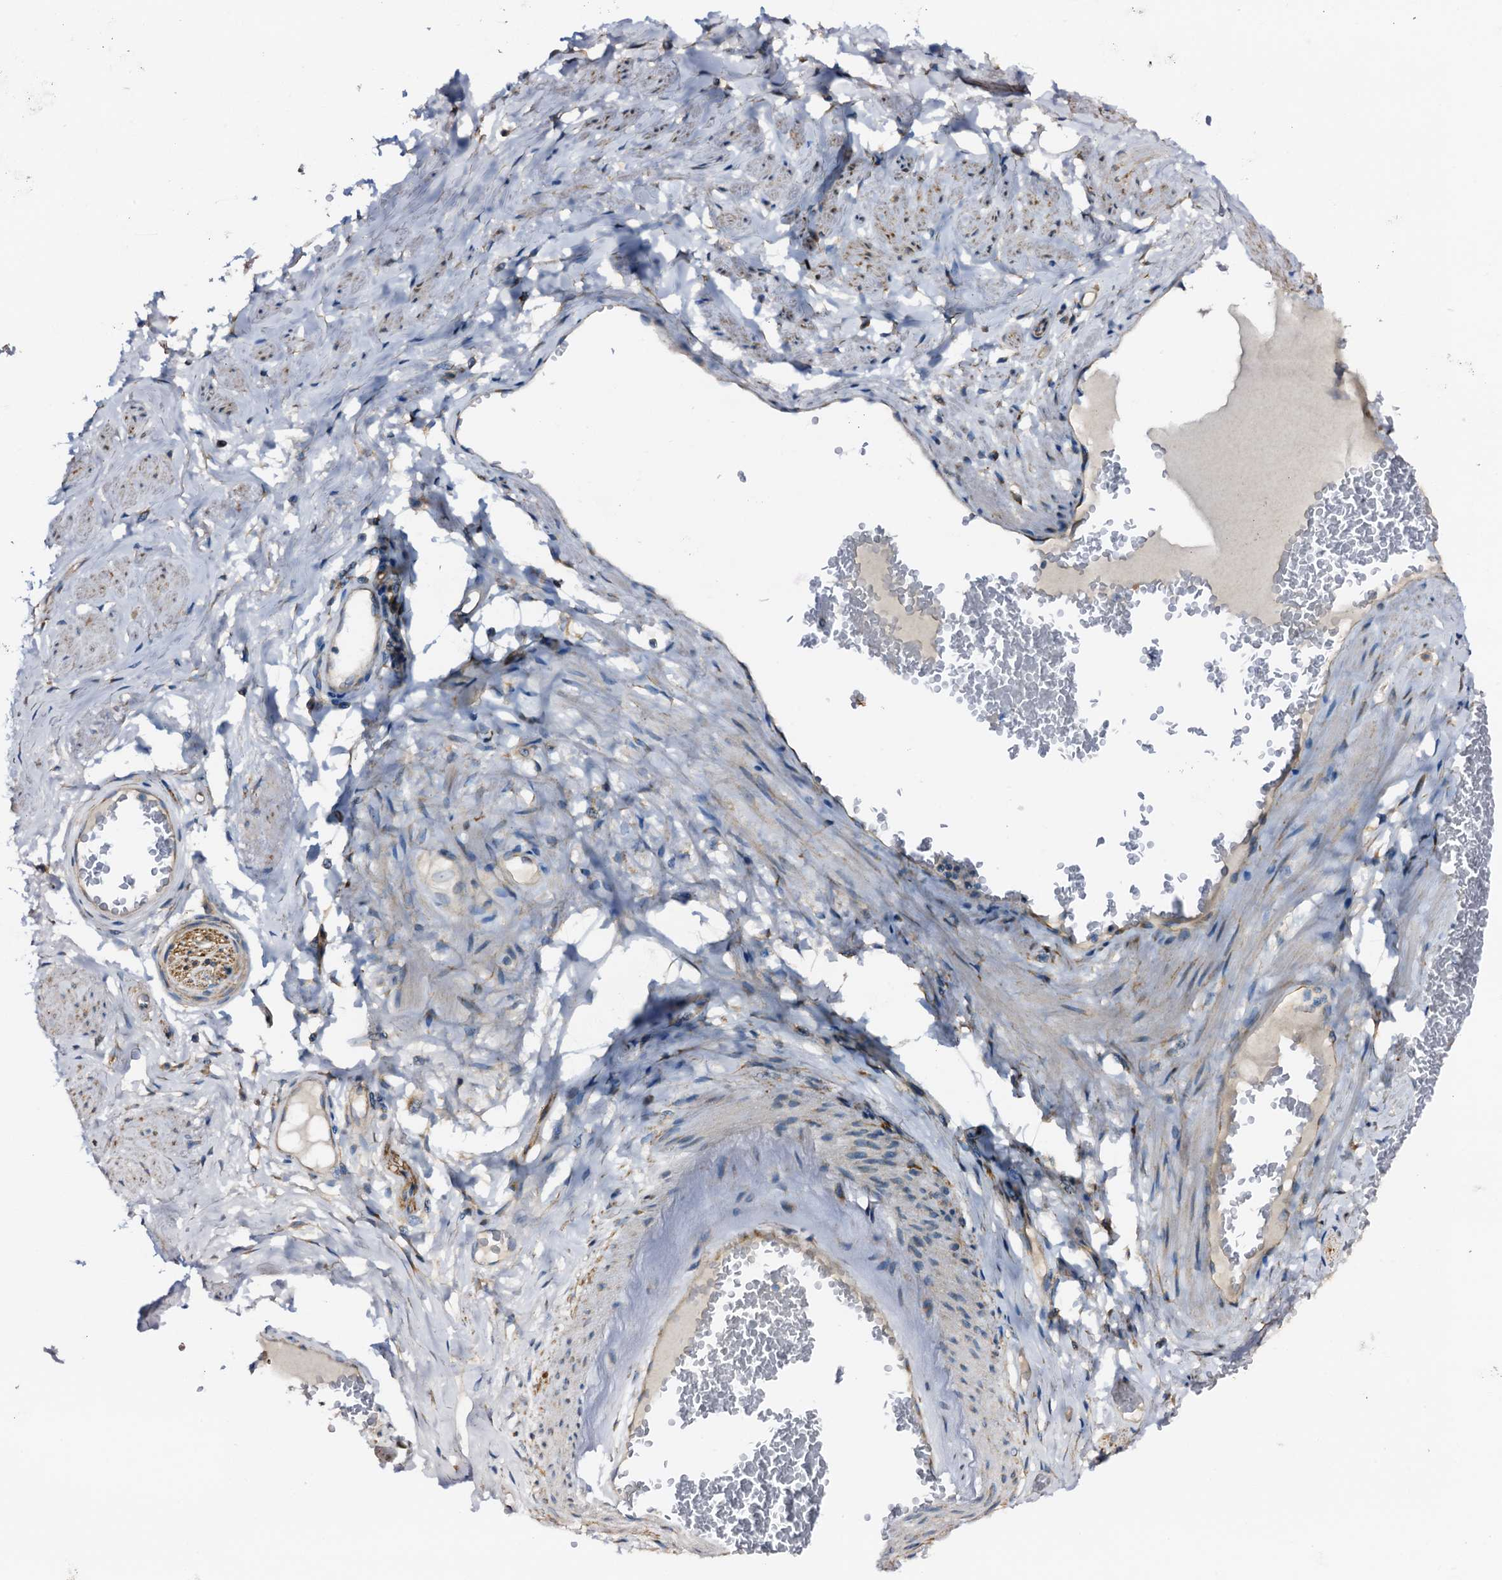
{"staining": {"intensity": "weak", "quantity": "25%-75%", "location": "cytoplasmic/membranous"}, "tissue": "adipose tissue", "cell_type": "Adipocytes", "image_type": "normal", "snomed": [{"axis": "morphology", "description": "Normal tissue, NOS"}, {"axis": "morphology", "description": "Adenocarcinoma, NOS"}, {"axis": "topography", "description": "Rectum"}, {"axis": "topography", "description": "Vagina"}, {"axis": "topography", "description": "Peripheral nerve tissue"}], "caption": "High-power microscopy captured an immunohistochemistry image of normal adipose tissue, revealing weak cytoplasmic/membranous positivity in about 25%-75% of adipocytes.", "gene": "STARD13", "patient": {"sex": "female", "age": 71}}